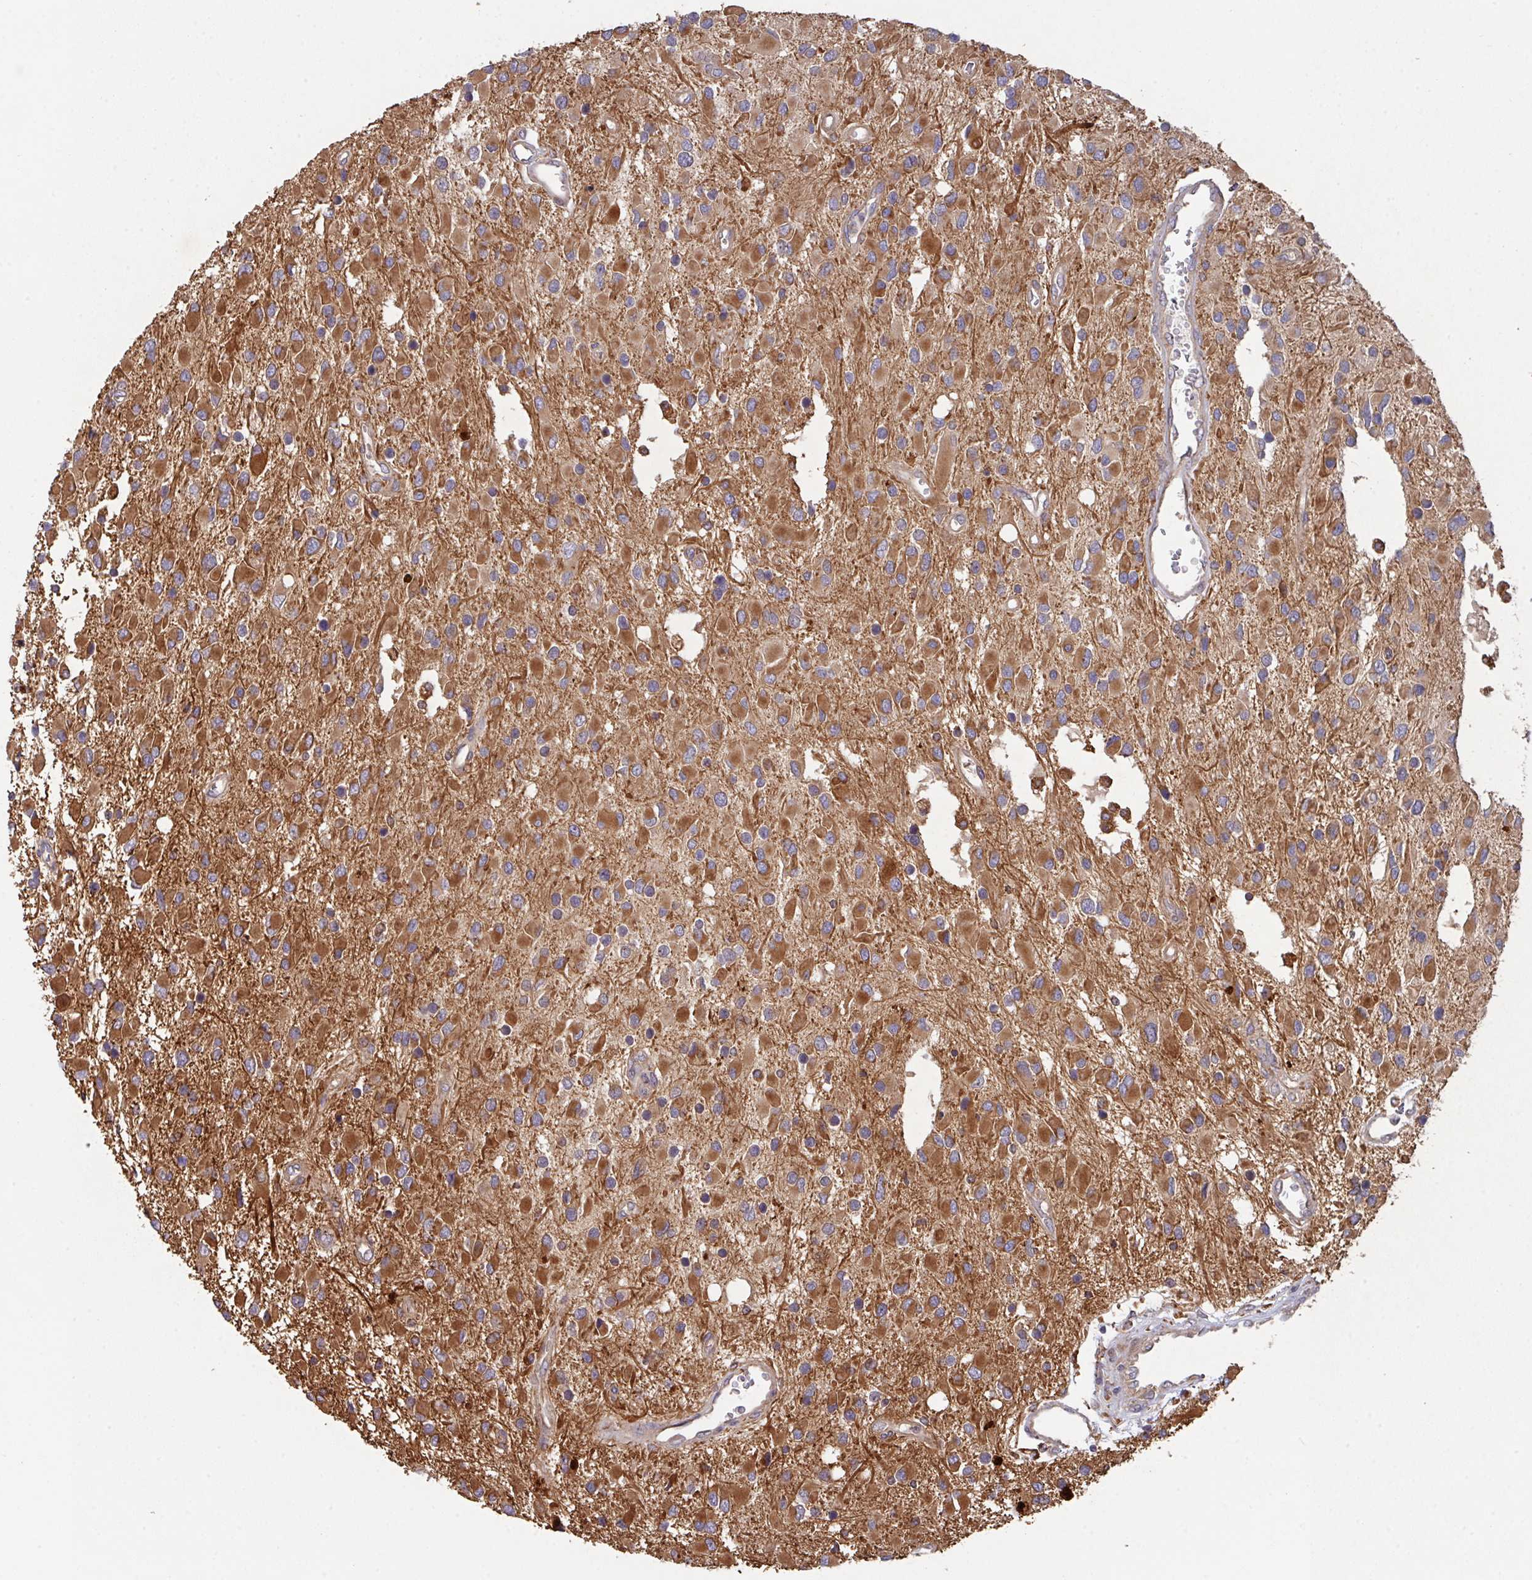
{"staining": {"intensity": "moderate", "quantity": "25%-75%", "location": "cytoplasmic/membranous"}, "tissue": "glioma", "cell_type": "Tumor cells", "image_type": "cancer", "snomed": [{"axis": "morphology", "description": "Glioma, malignant, High grade"}, {"axis": "topography", "description": "Brain"}], "caption": "A medium amount of moderate cytoplasmic/membranous staining is present in about 25%-75% of tumor cells in high-grade glioma (malignant) tissue.", "gene": "TRIM14", "patient": {"sex": "male", "age": 53}}